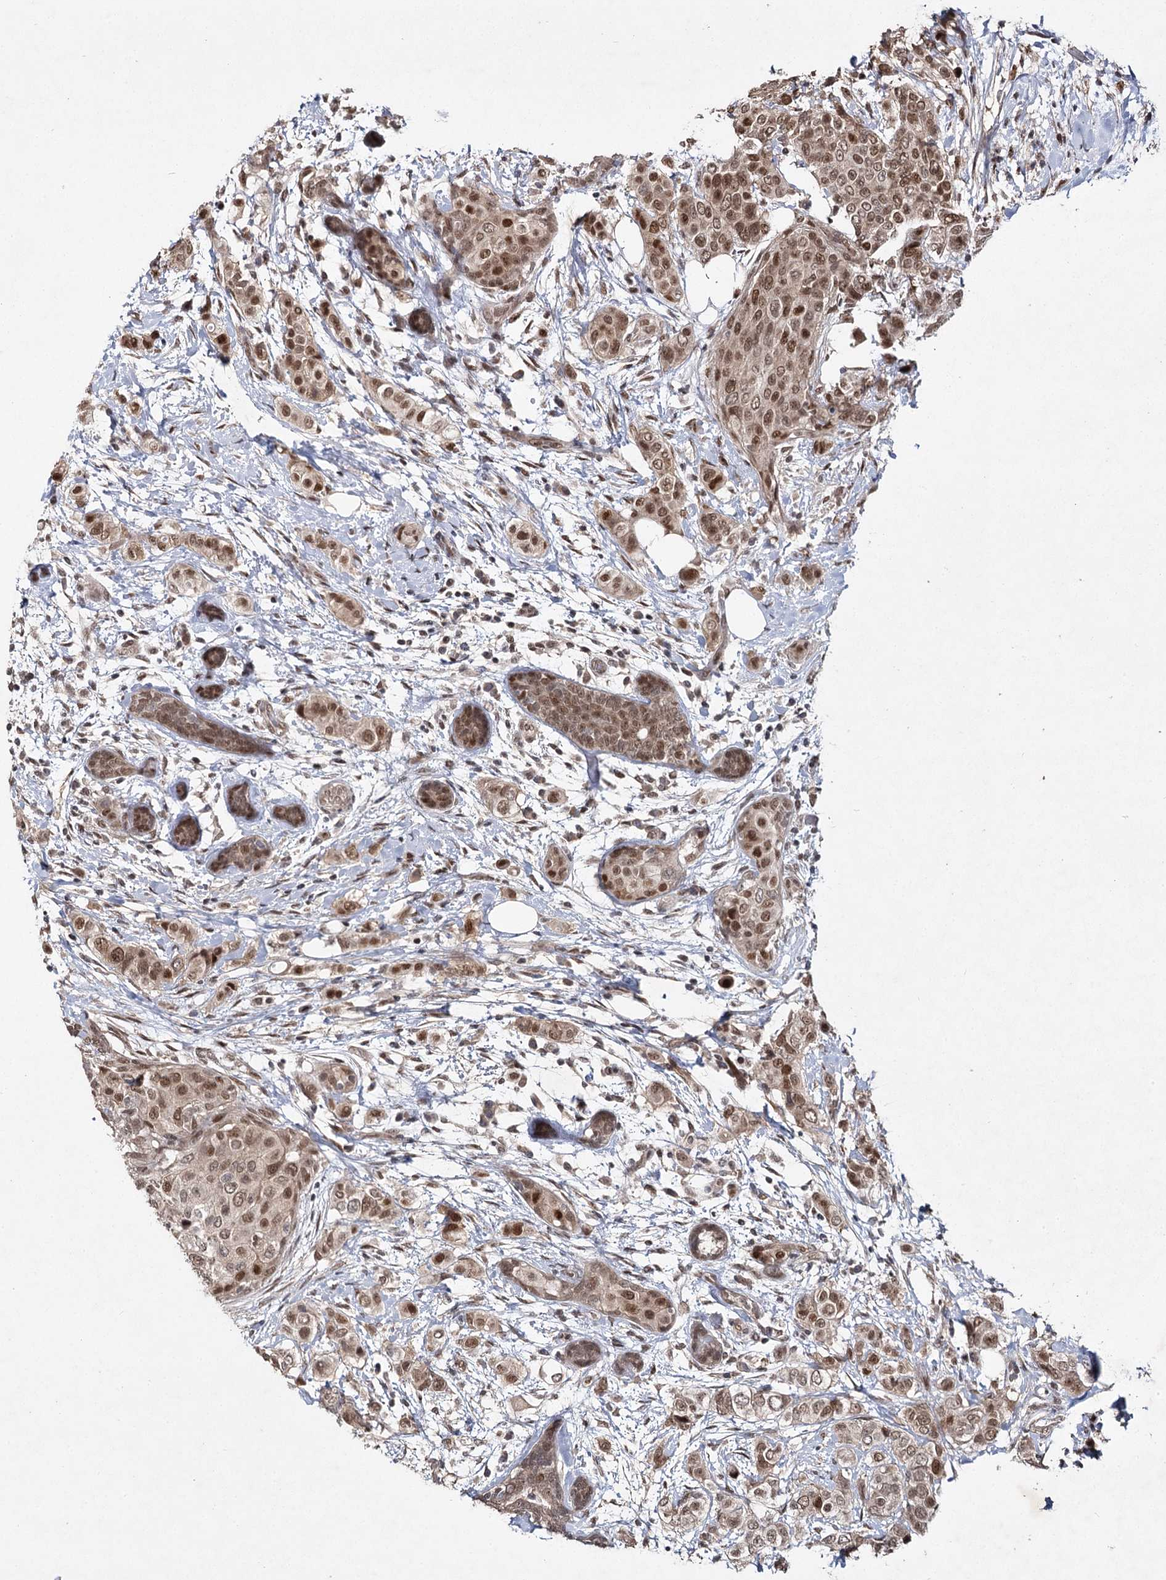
{"staining": {"intensity": "moderate", "quantity": ">75%", "location": "nuclear"}, "tissue": "breast cancer", "cell_type": "Tumor cells", "image_type": "cancer", "snomed": [{"axis": "morphology", "description": "Lobular carcinoma"}, {"axis": "topography", "description": "Breast"}], "caption": "A brown stain shows moderate nuclear expression of a protein in lobular carcinoma (breast) tumor cells.", "gene": "DCUN1D4", "patient": {"sex": "female", "age": 51}}